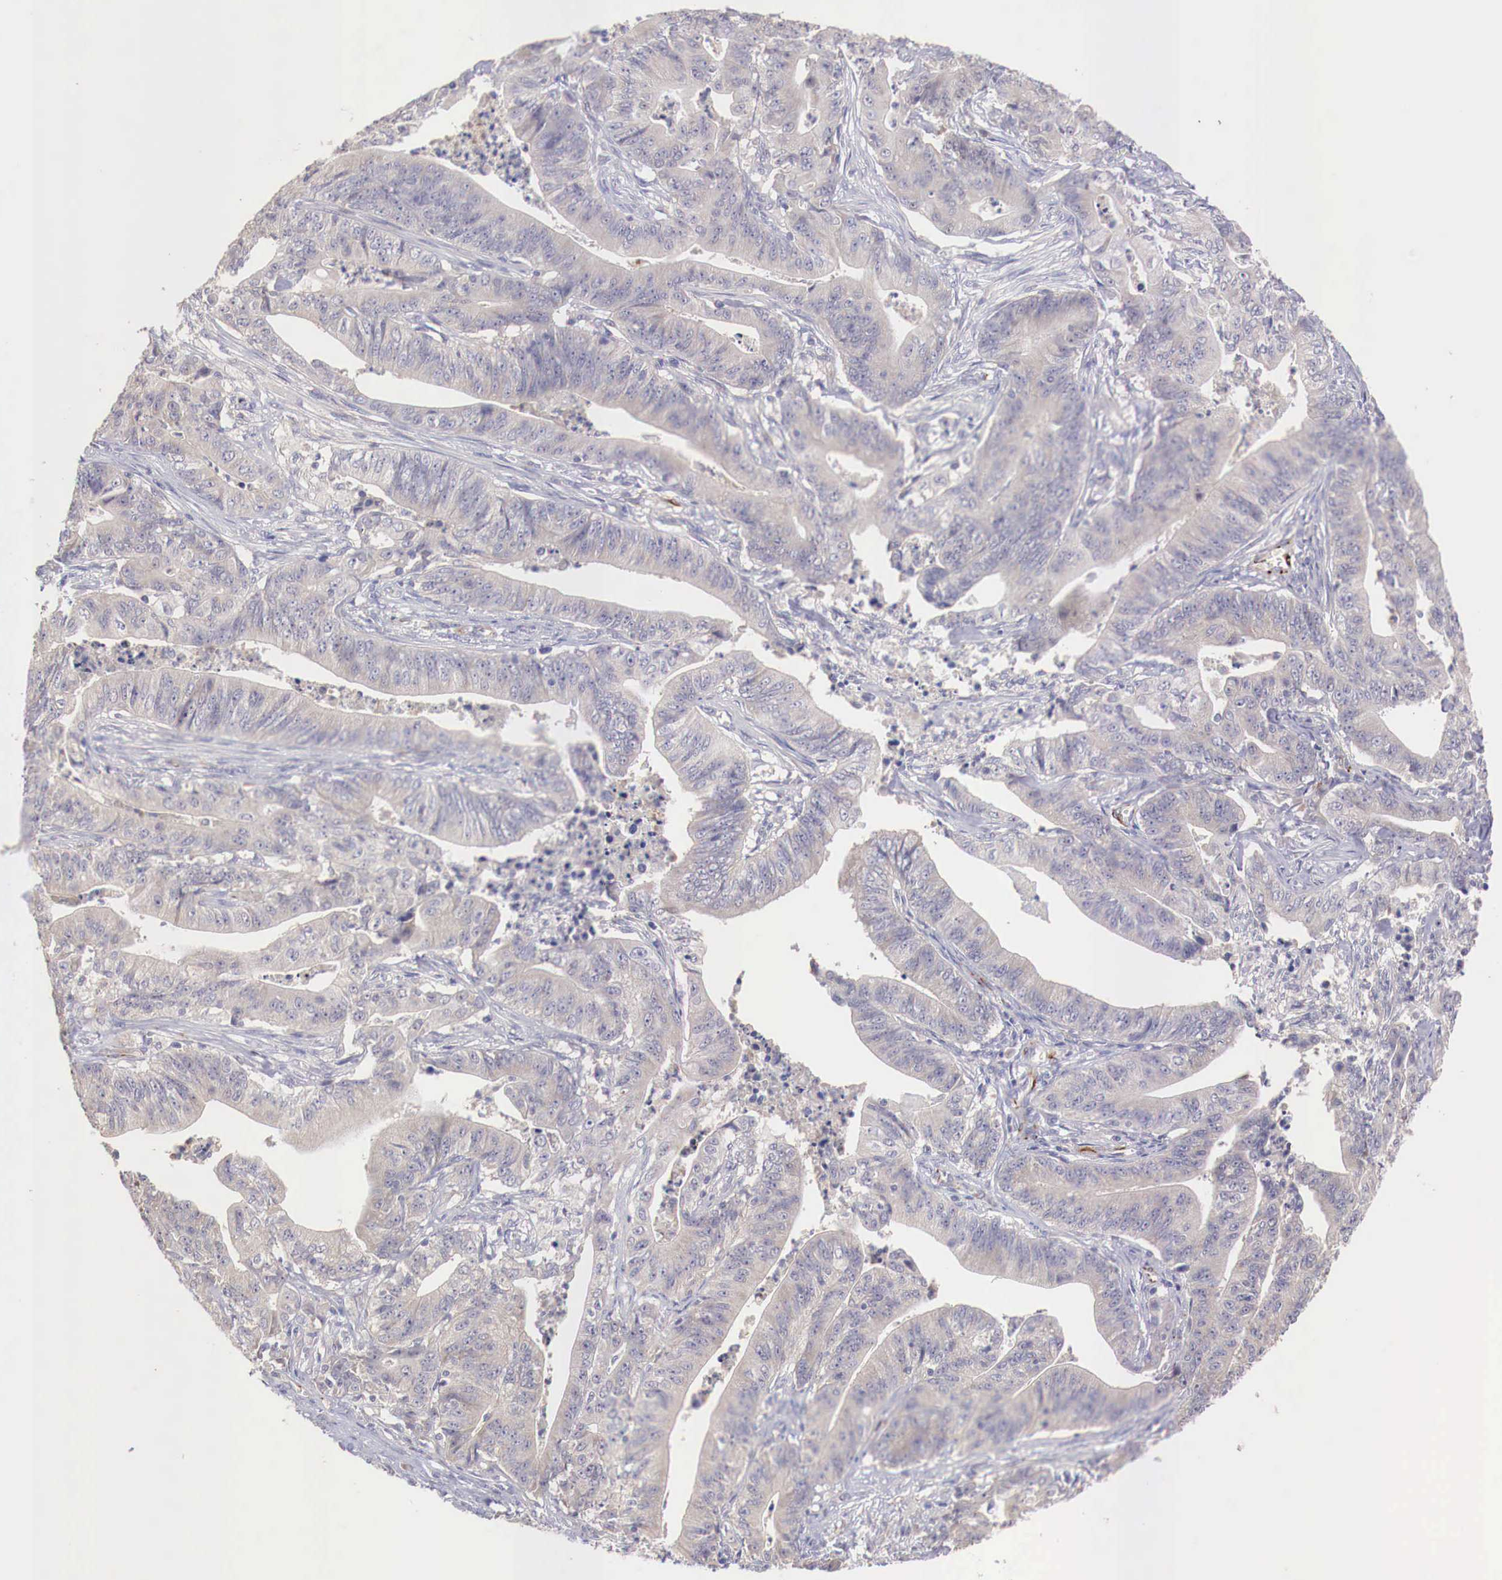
{"staining": {"intensity": "negative", "quantity": "none", "location": "none"}, "tissue": "stomach cancer", "cell_type": "Tumor cells", "image_type": "cancer", "snomed": [{"axis": "morphology", "description": "Adenocarcinoma, NOS"}, {"axis": "topography", "description": "Stomach, lower"}], "caption": "This is a image of IHC staining of stomach cancer, which shows no staining in tumor cells. The staining is performed using DAB (3,3'-diaminobenzidine) brown chromogen with nuclei counter-stained in using hematoxylin.", "gene": "WT1", "patient": {"sex": "female", "age": 86}}